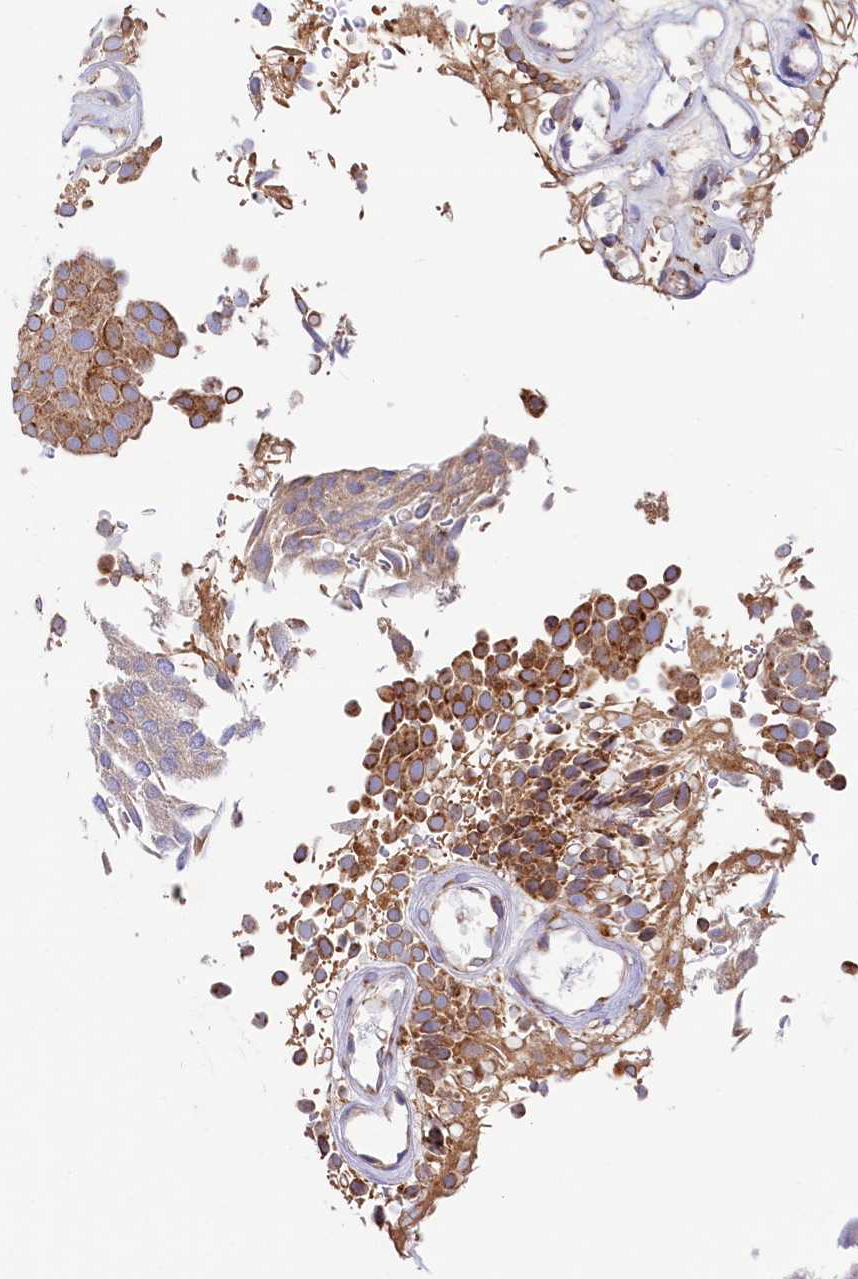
{"staining": {"intensity": "moderate", "quantity": ">75%", "location": "cytoplasmic/membranous"}, "tissue": "urothelial cancer", "cell_type": "Tumor cells", "image_type": "cancer", "snomed": [{"axis": "morphology", "description": "Urothelial carcinoma, Low grade"}, {"axis": "topography", "description": "Urinary bladder"}], "caption": "Brown immunohistochemical staining in urothelial cancer reveals moderate cytoplasmic/membranous positivity in approximately >75% of tumor cells. (DAB IHC, brown staining for protein, blue staining for nuclei).", "gene": "CHID1", "patient": {"sex": "male", "age": 78}}